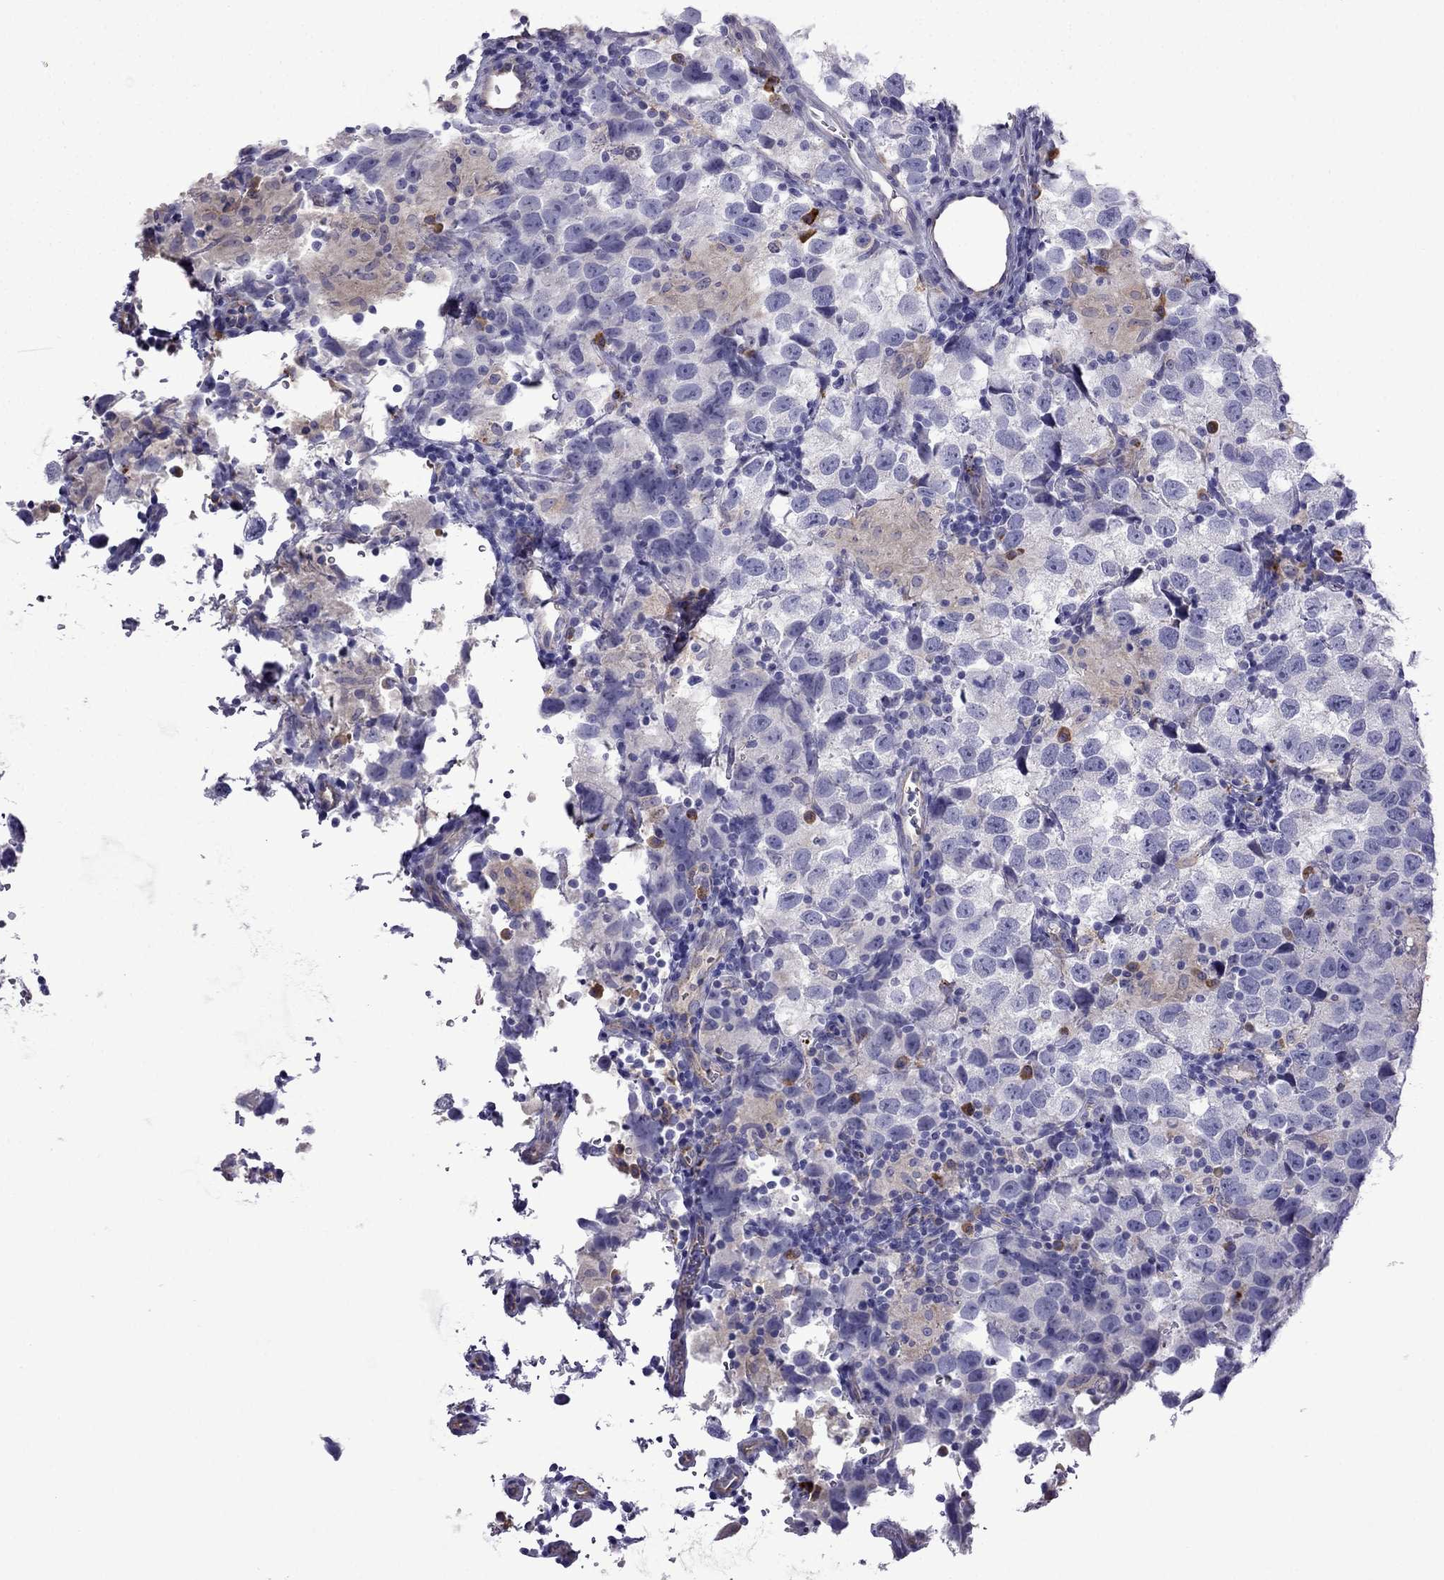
{"staining": {"intensity": "weak", "quantity": "<25%", "location": "cytoplasmic/membranous"}, "tissue": "testis cancer", "cell_type": "Tumor cells", "image_type": "cancer", "snomed": [{"axis": "morphology", "description": "Seminoma, NOS"}, {"axis": "topography", "description": "Testis"}], "caption": "The photomicrograph demonstrates no staining of tumor cells in testis seminoma. (IHC, brightfield microscopy, high magnification).", "gene": "TSSK4", "patient": {"sex": "male", "age": 26}}